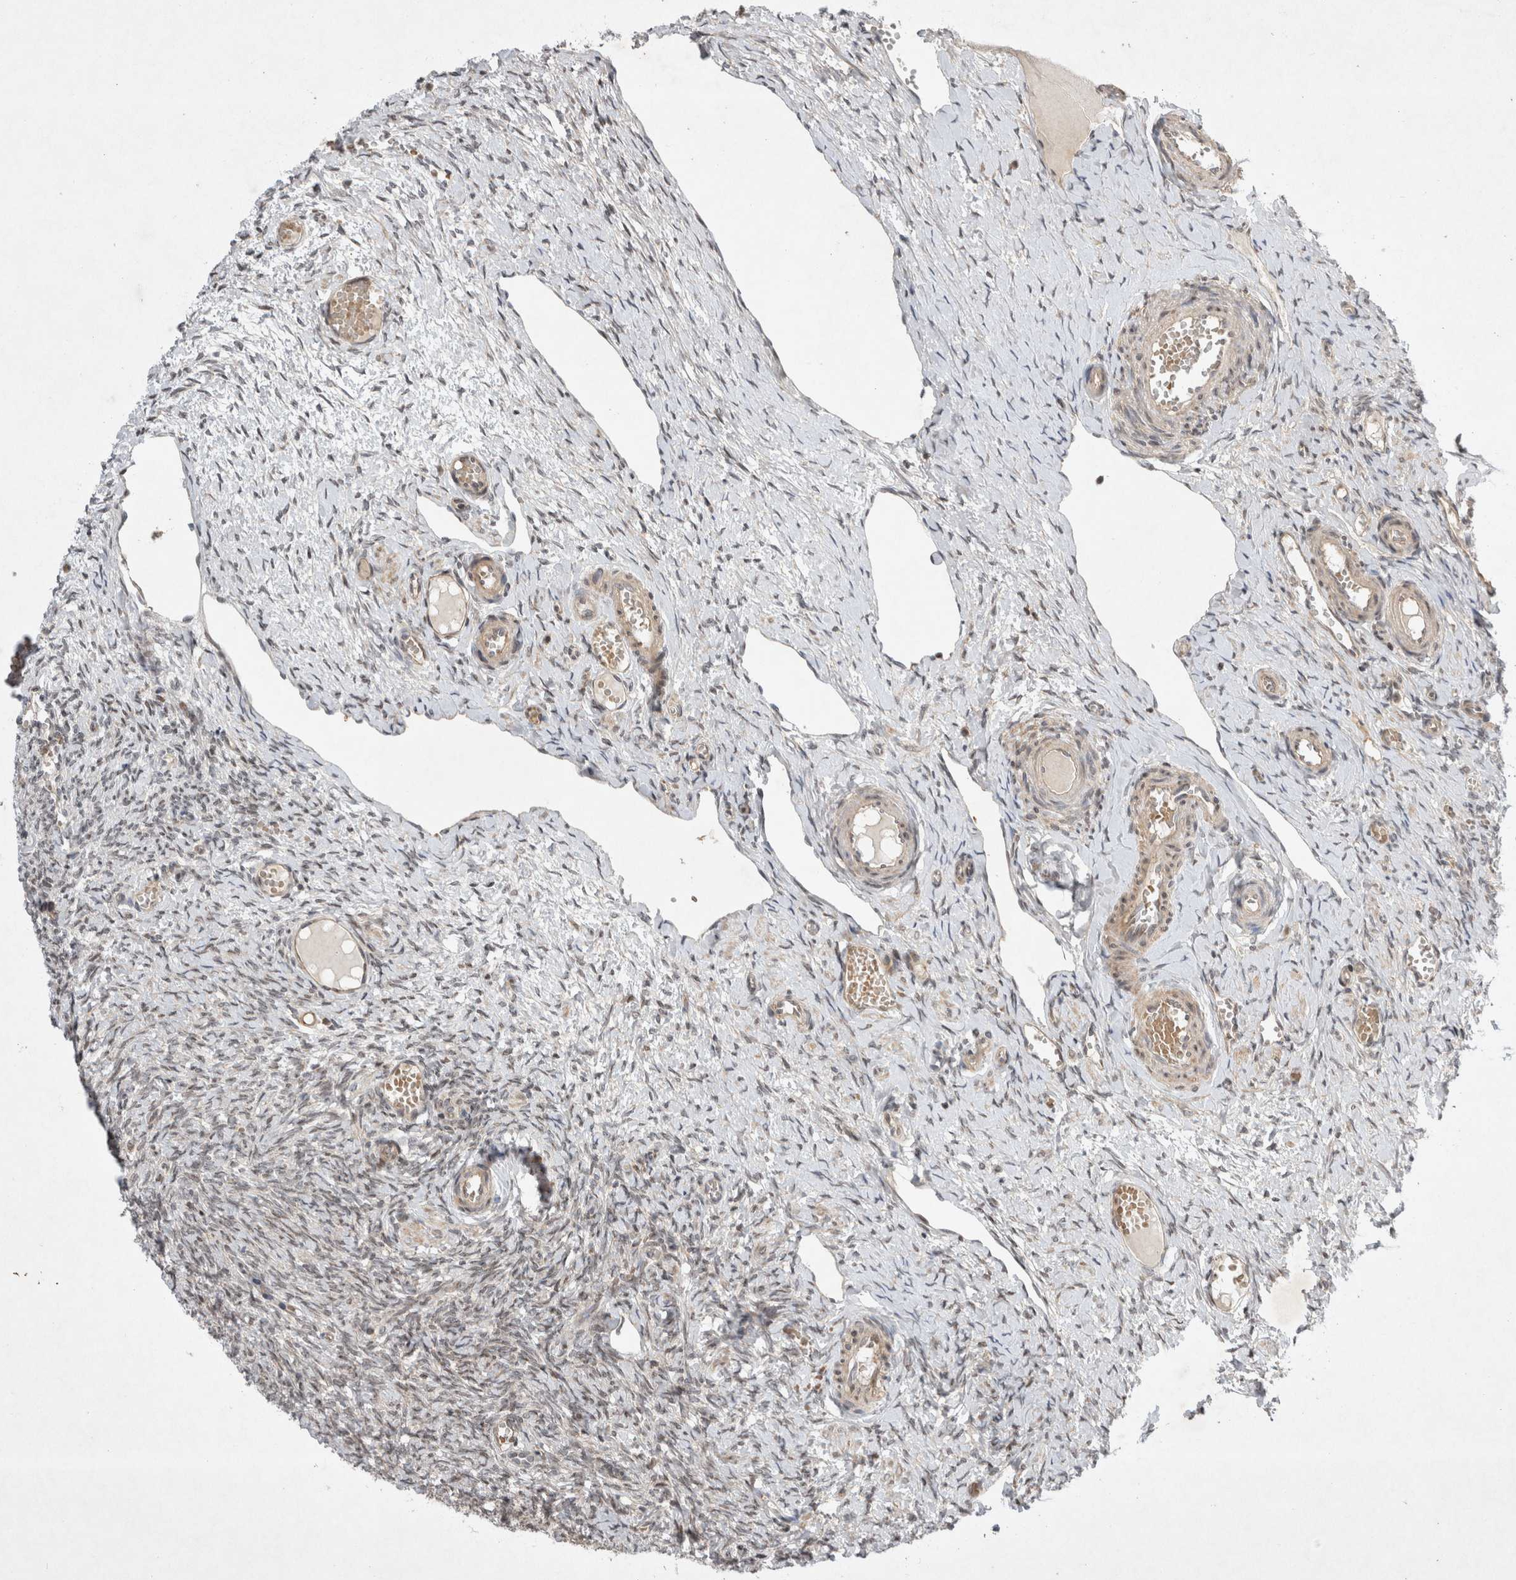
{"staining": {"intensity": "weak", "quantity": "<25%", "location": "nuclear"}, "tissue": "ovary", "cell_type": "Ovarian stroma cells", "image_type": "normal", "snomed": [{"axis": "morphology", "description": "Adenocarcinoma, NOS"}, {"axis": "topography", "description": "Endometrium"}], "caption": "The immunohistochemistry photomicrograph has no significant positivity in ovarian stroma cells of ovary. The staining is performed using DAB (3,3'-diaminobenzidine) brown chromogen with nuclei counter-stained in using hematoxylin.", "gene": "EIF2AK1", "patient": {"sex": "female", "age": 32}}